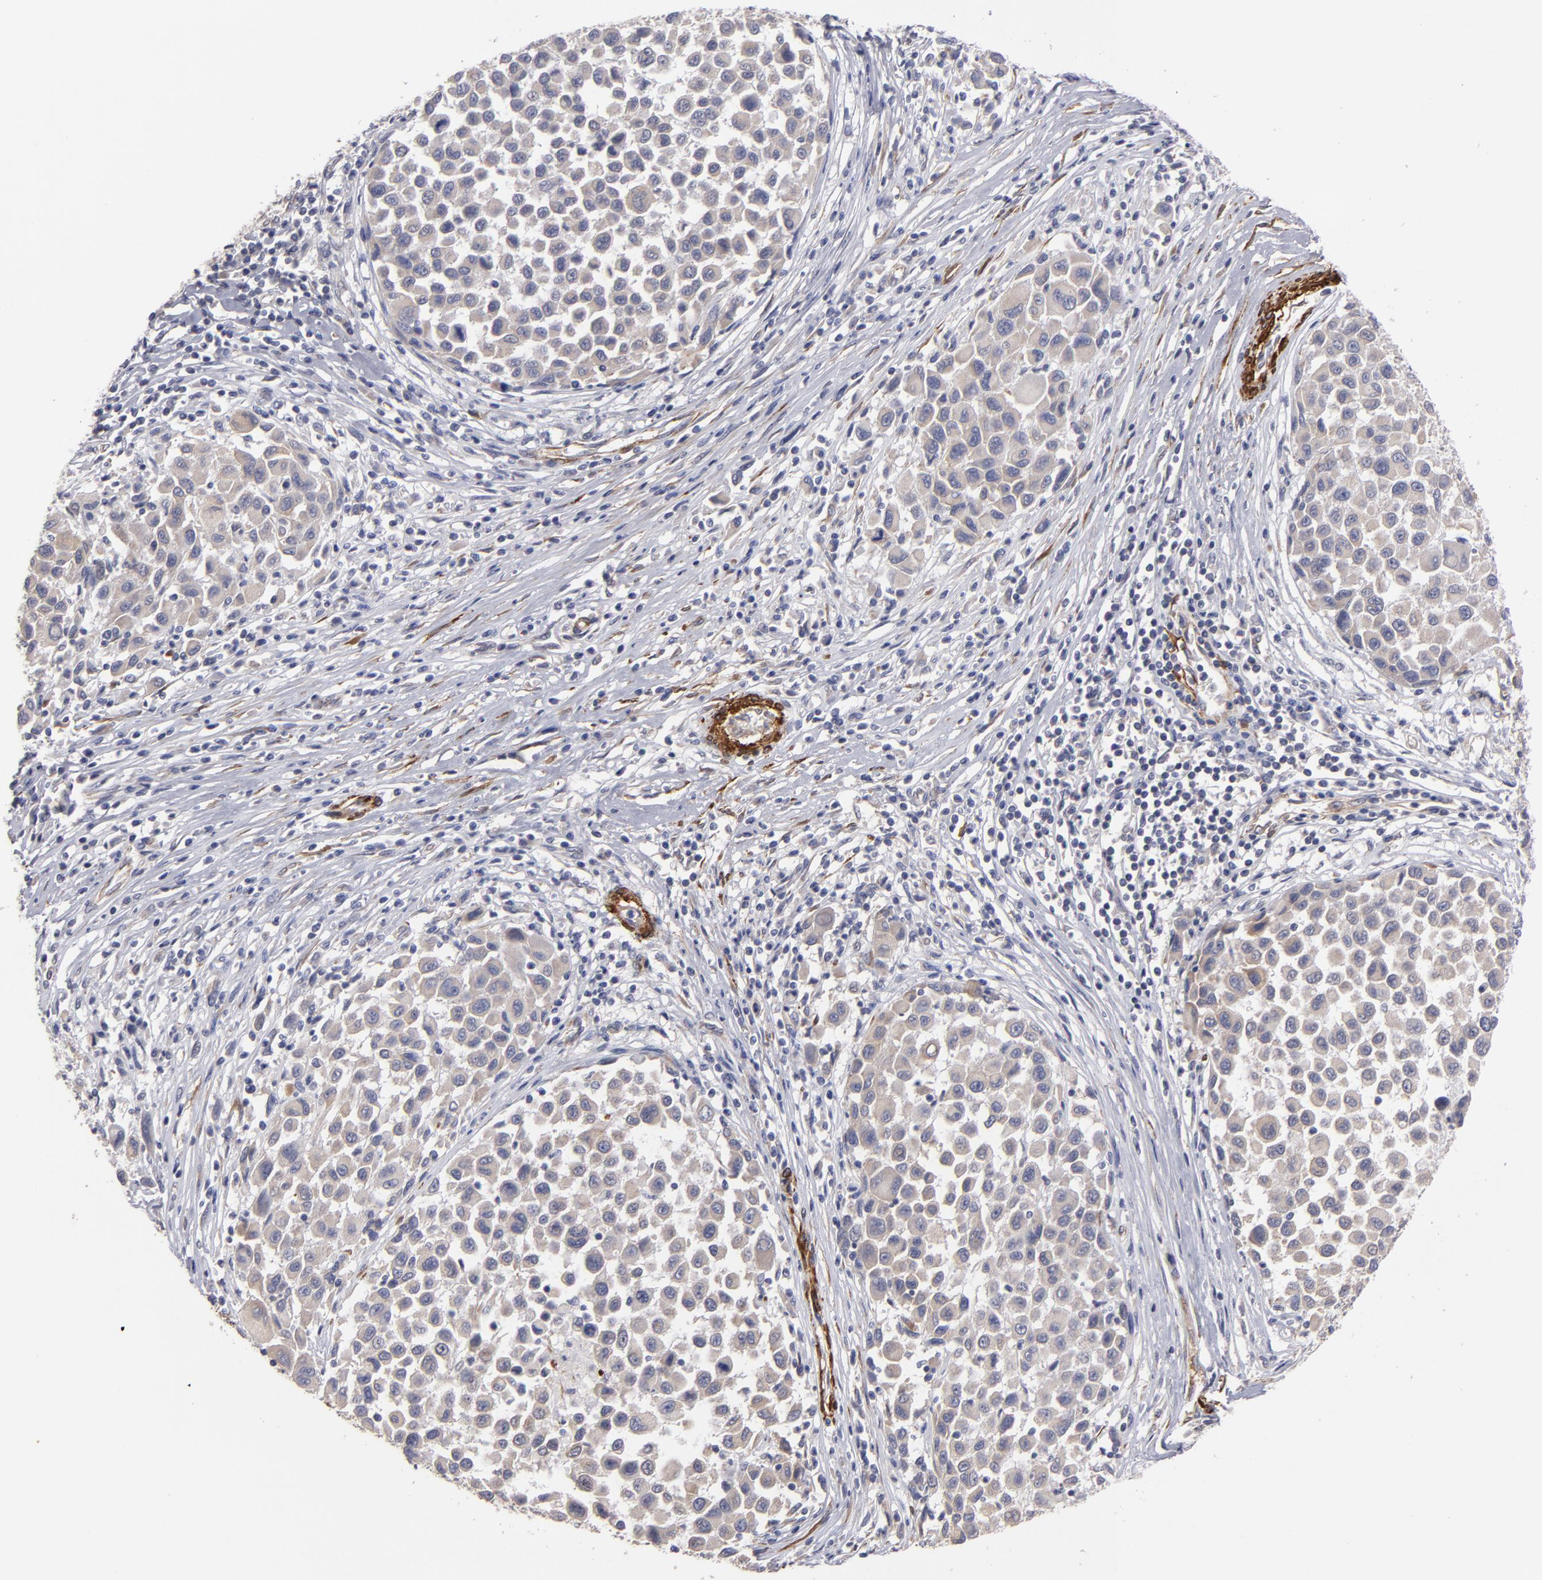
{"staining": {"intensity": "weak", "quantity": "<25%", "location": "cytoplasmic/membranous"}, "tissue": "melanoma", "cell_type": "Tumor cells", "image_type": "cancer", "snomed": [{"axis": "morphology", "description": "Malignant melanoma, Metastatic site"}, {"axis": "topography", "description": "Lymph node"}], "caption": "An immunohistochemistry histopathology image of malignant melanoma (metastatic site) is shown. There is no staining in tumor cells of malignant melanoma (metastatic site). (Immunohistochemistry, brightfield microscopy, high magnification).", "gene": "SLMAP", "patient": {"sex": "male", "age": 61}}